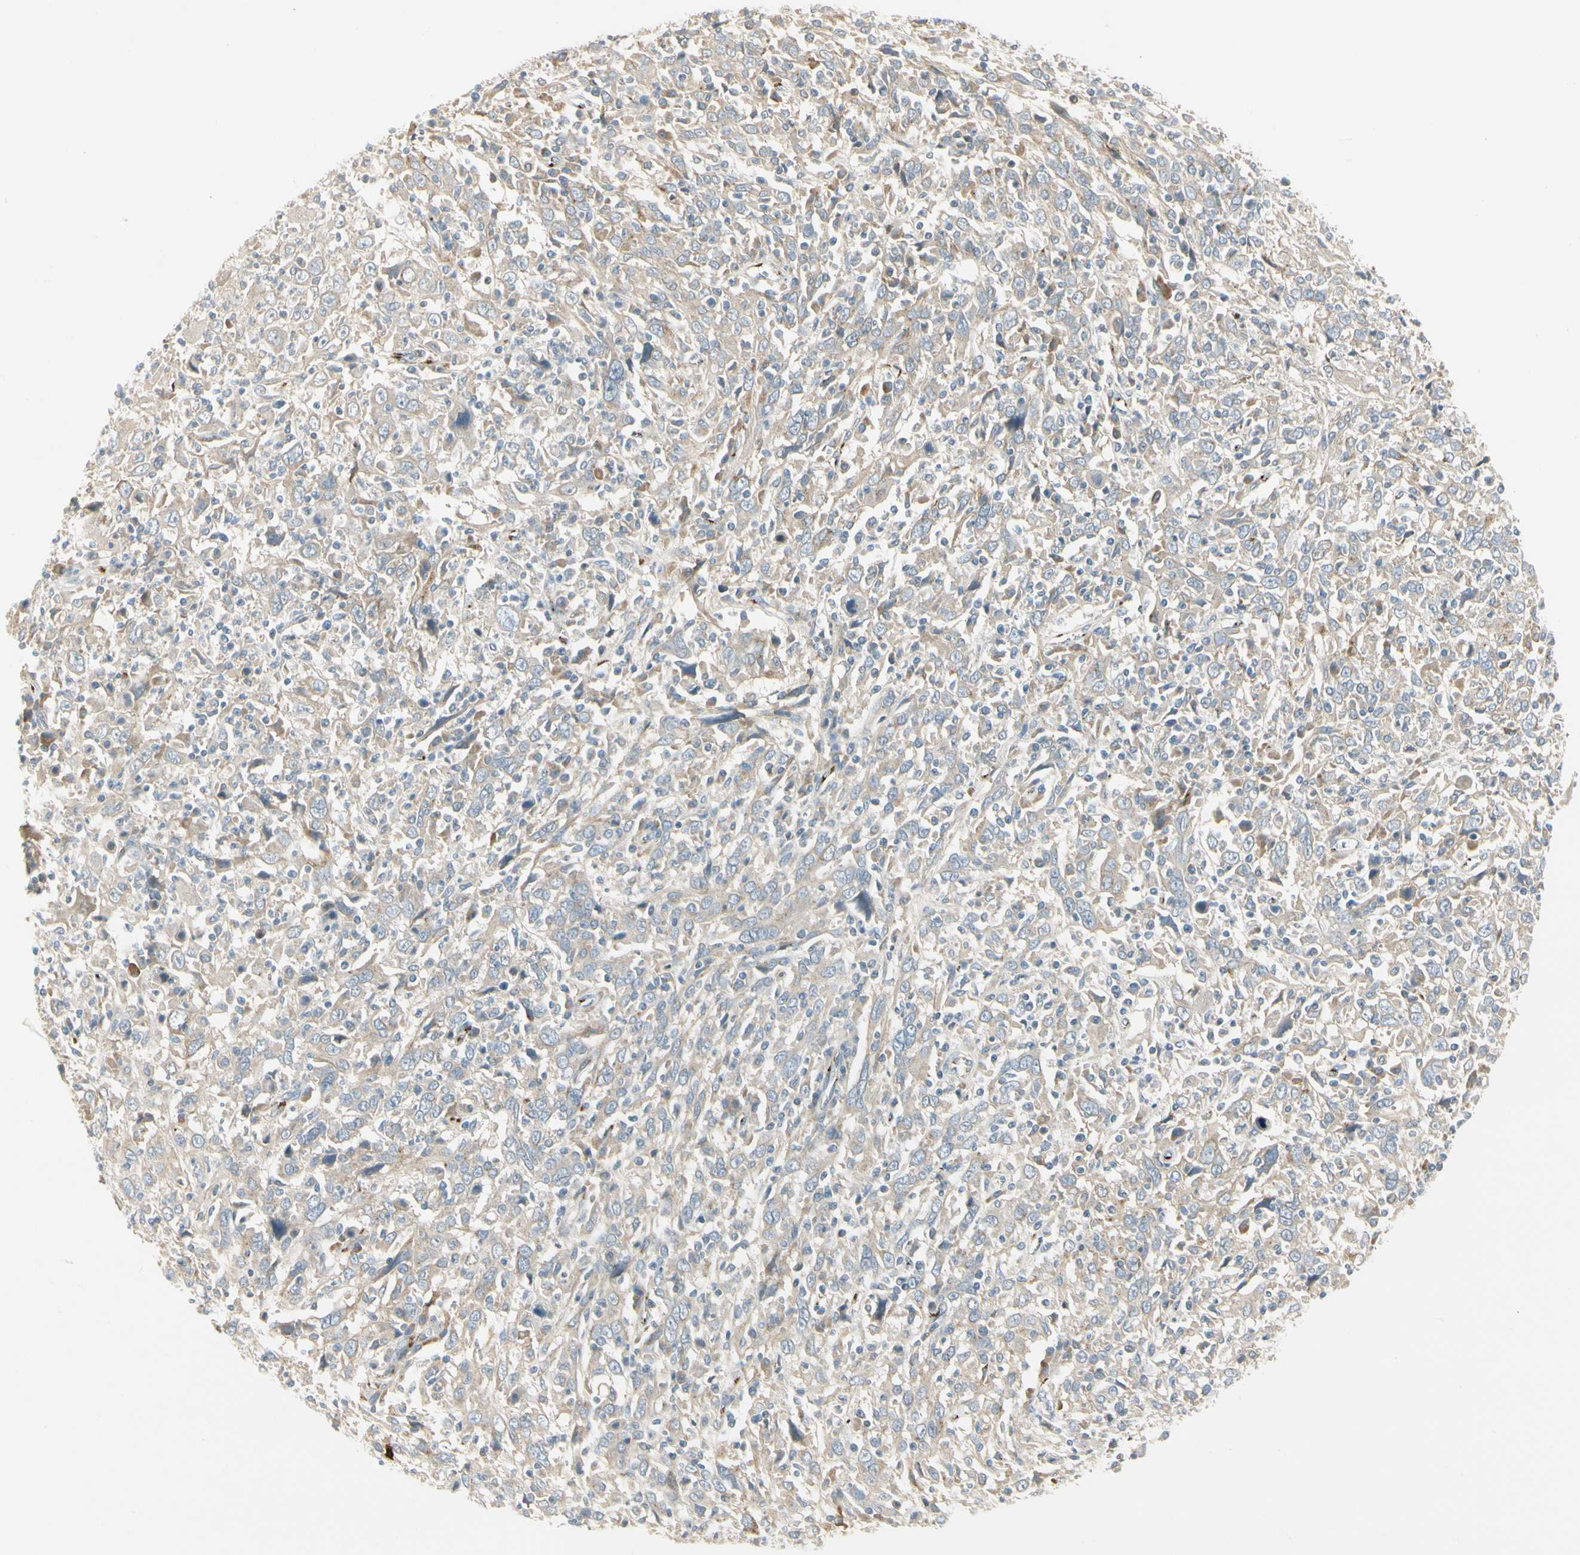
{"staining": {"intensity": "weak", "quantity": ">75%", "location": "cytoplasmic/membranous"}, "tissue": "cervical cancer", "cell_type": "Tumor cells", "image_type": "cancer", "snomed": [{"axis": "morphology", "description": "Squamous cell carcinoma, NOS"}, {"axis": "topography", "description": "Cervix"}], "caption": "Protein staining reveals weak cytoplasmic/membranous staining in approximately >75% of tumor cells in squamous cell carcinoma (cervical).", "gene": "MANSC1", "patient": {"sex": "female", "age": 46}}